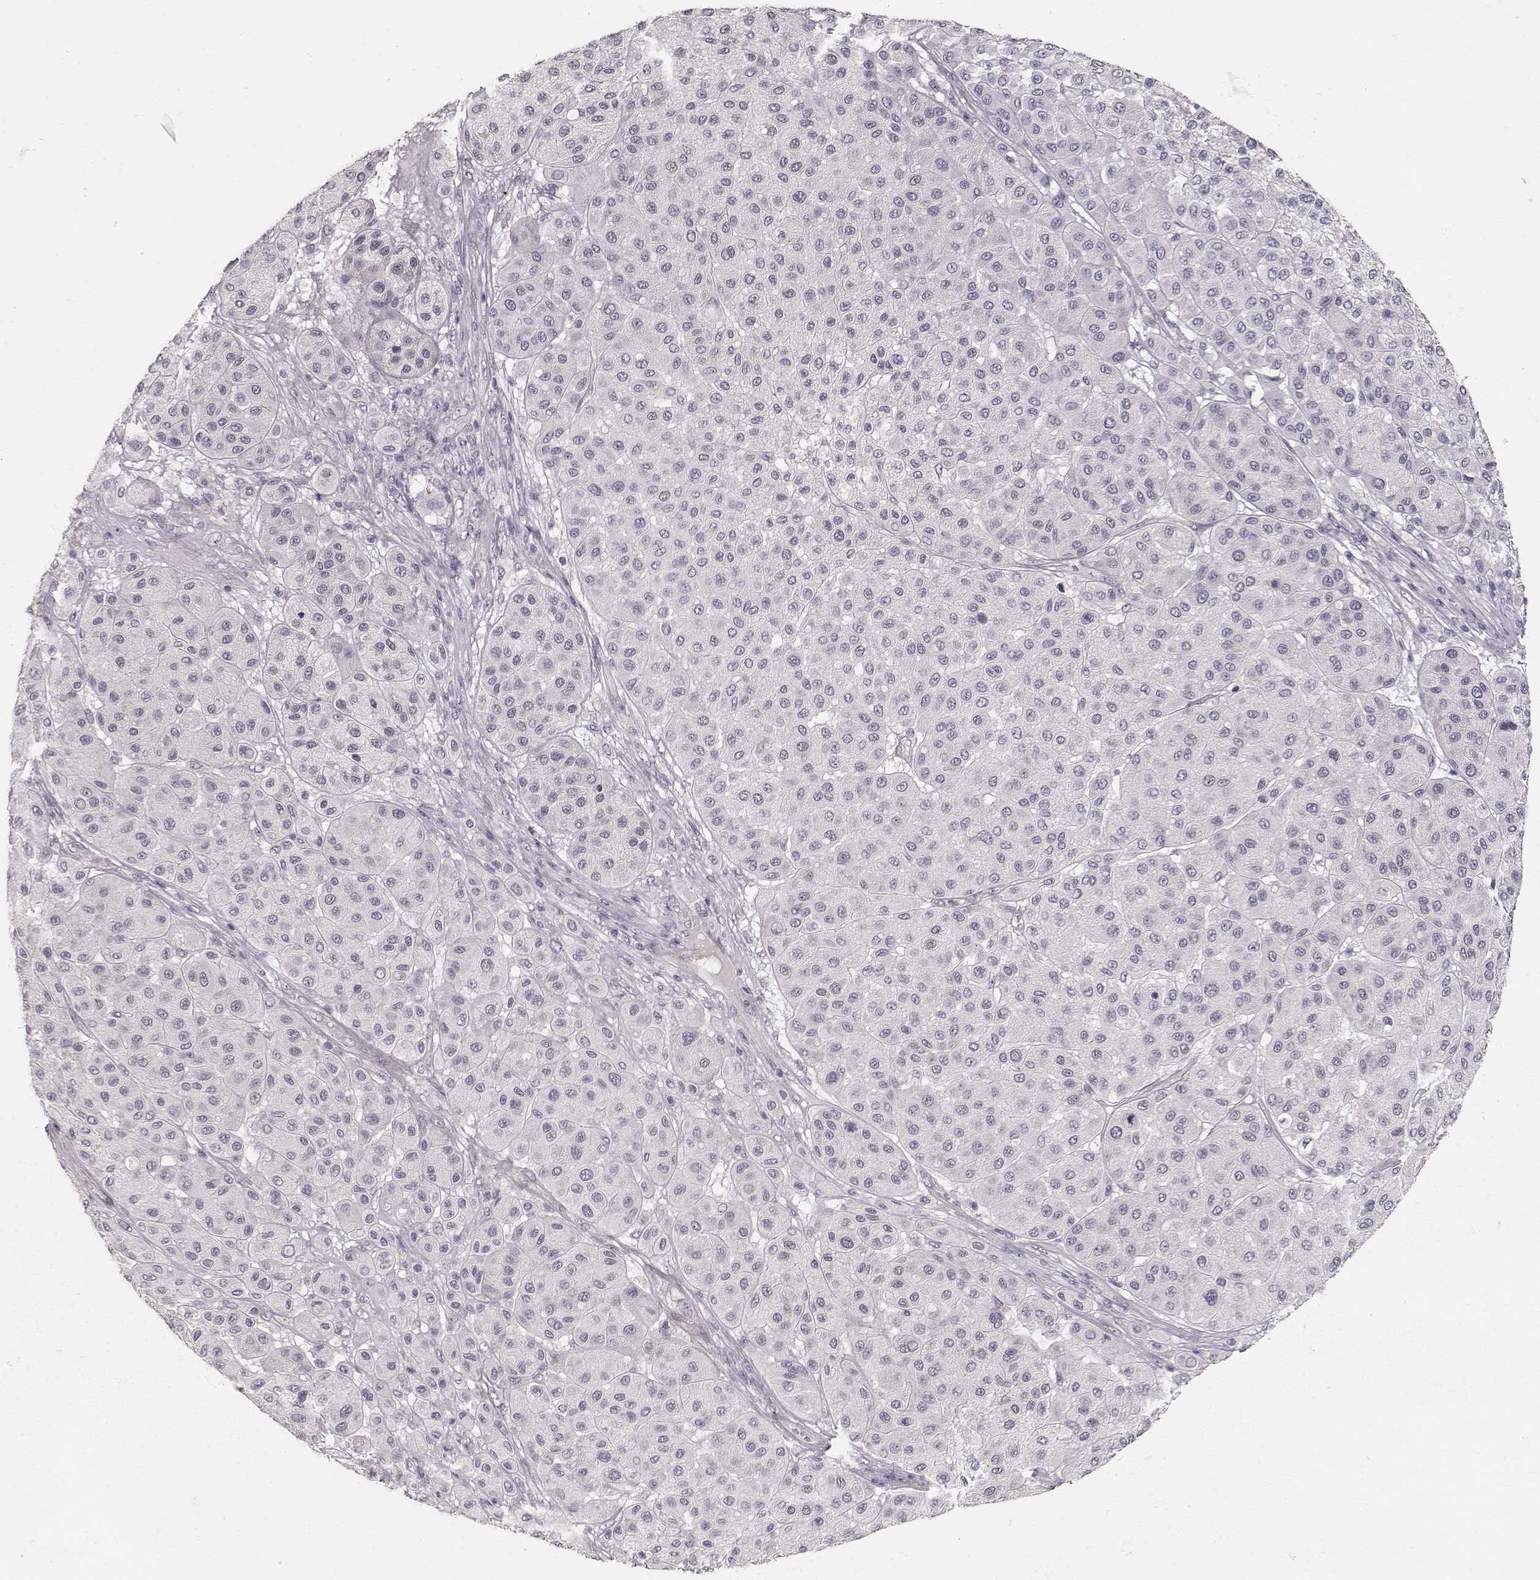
{"staining": {"intensity": "negative", "quantity": "none", "location": "none"}, "tissue": "melanoma", "cell_type": "Tumor cells", "image_type": "cancer", "snomed": [{"axis": "morphology", "description": "Malignant melanoma, Metastatic site"}, {"axis": "topography", "description": "Smooth muscle"}], "caption": "Tumor cells show no significant protein positivity in melanoma.", "gene": "LAMA5", "patient": {"sex": "male", "age": 41}}